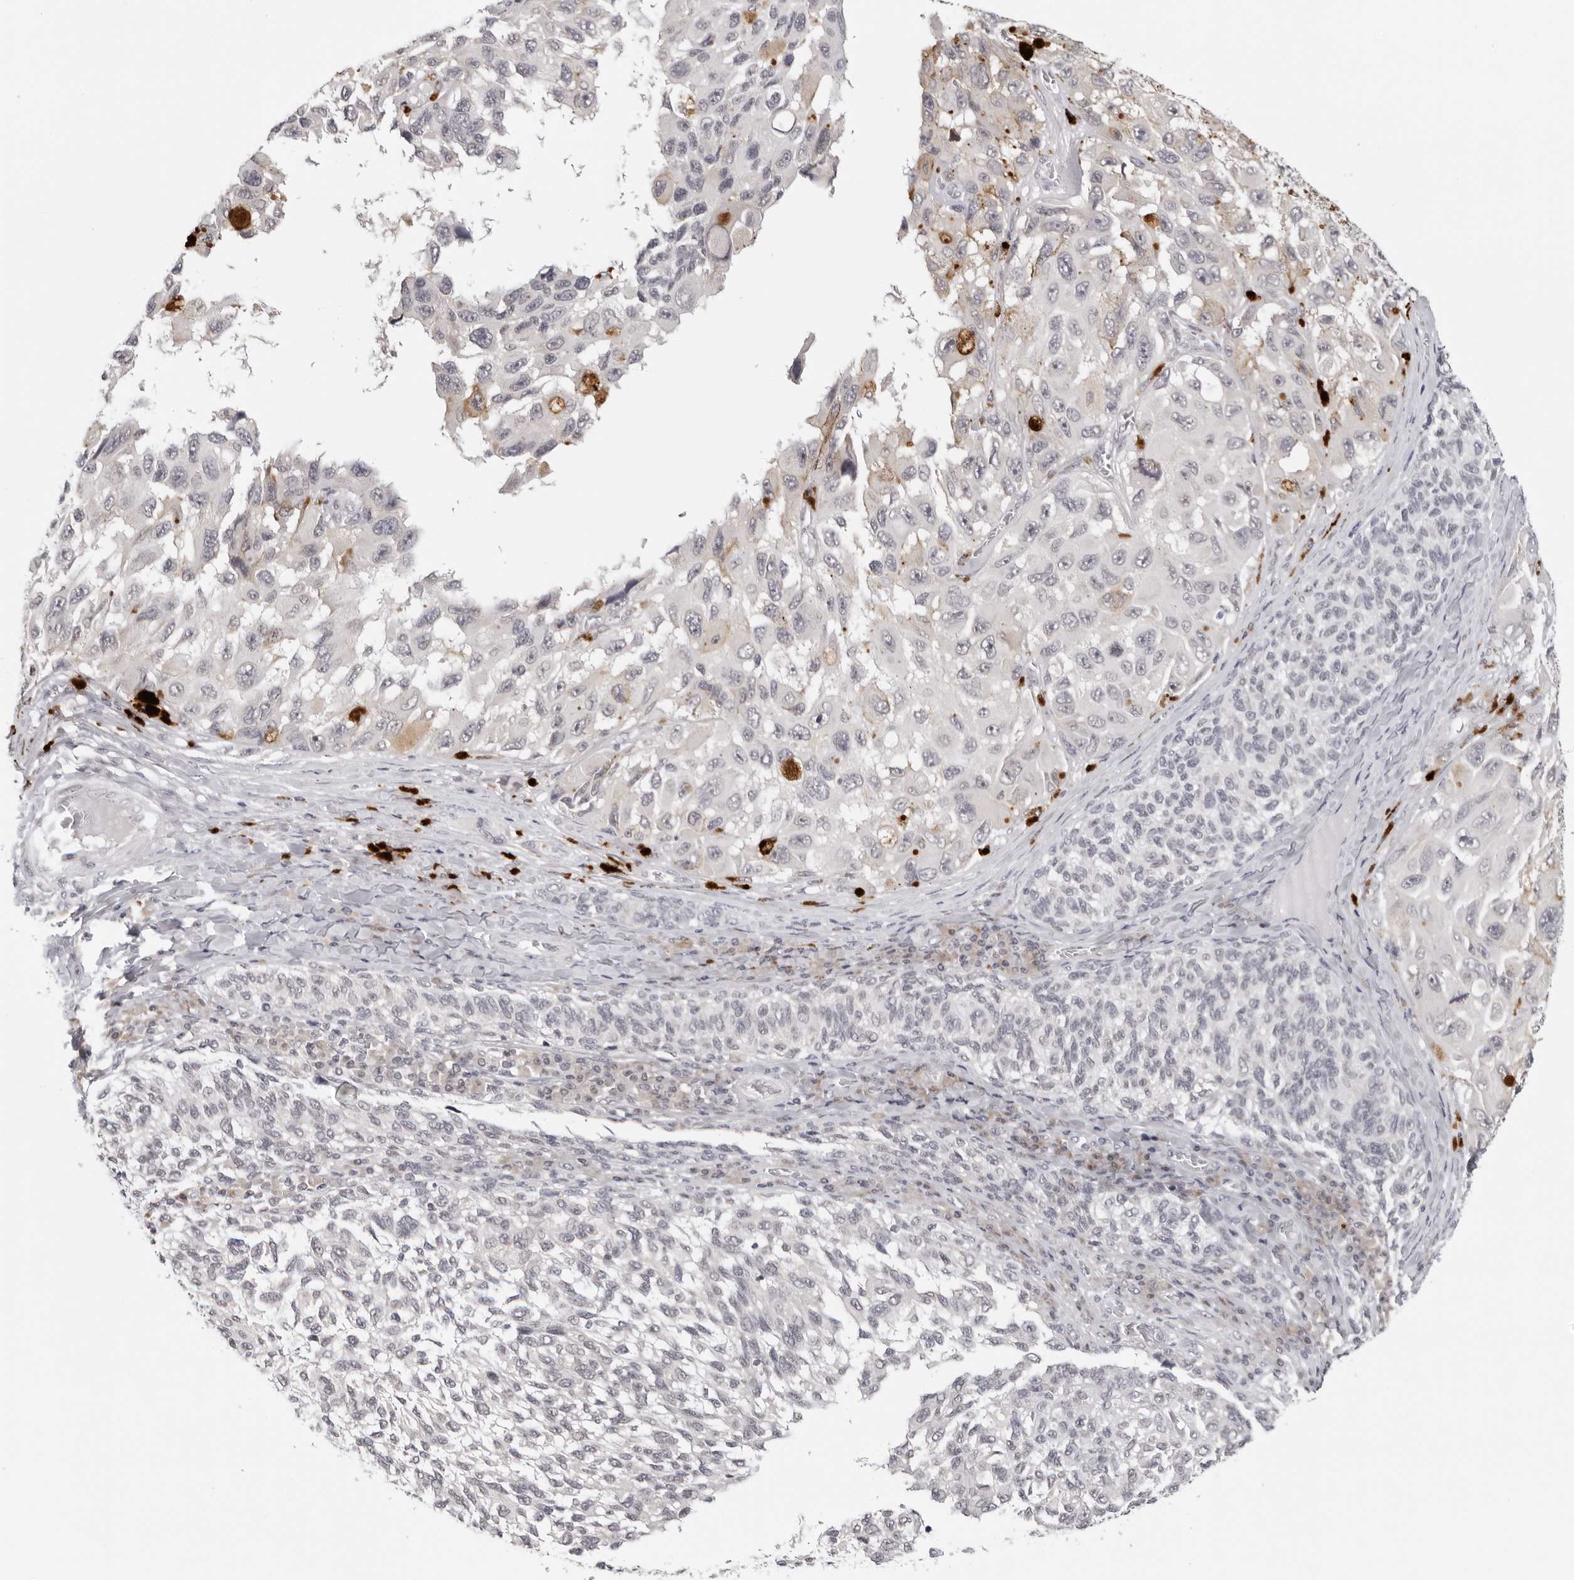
{"staining": {"intensity": "negative", "quantity": "none", "location": "none"}, "tissue": "melanoma", "cell_type": "Tumor cells", "image_type": "cancer", "snomed": [{"axis": "morphology", "description": "Malignant melanoma, NOS"}, {"axis": "topography", "description": "Skin"}], "caption": "High power microscopy photomicrograph of an immunohistochemistry micrograph of malignant melanoma, revealing no significant staining in tumor cells.", "gene": "PRUNE1", "patient": {"sex": "female", "age": 73}}